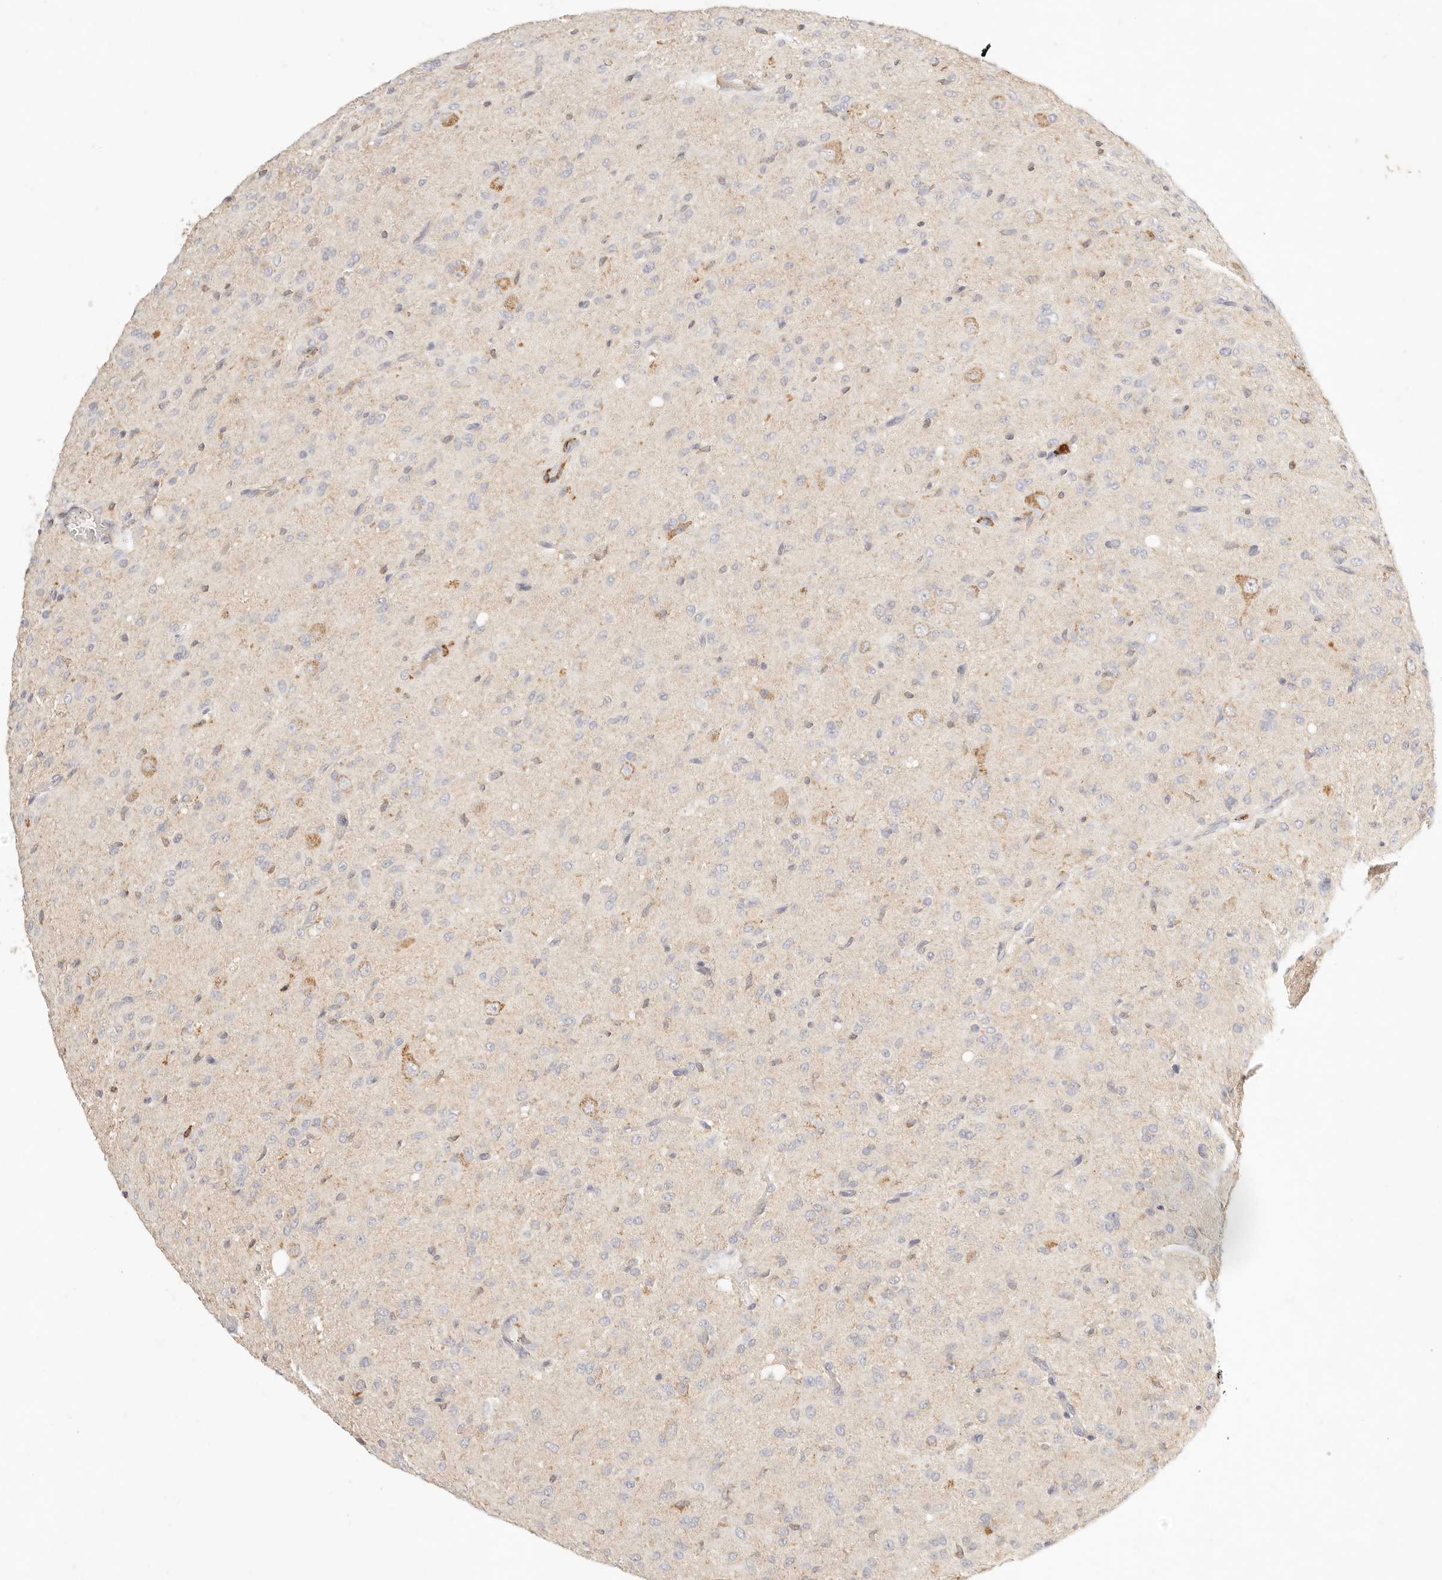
{"staining": {"intensity": "negative", "quantity": "none", "location": "none"}, "tissue": "glioma", "cell_type": "Tumor cells", "image_type": "cancer", "snomed": [{"axis": "morphology", "description": "Glioma, malignant, High grade"}, {"axis": "topography", "description": "Brain"}], "caption": "Tumor cells are negative for brown protein staining in malignant glioma (high-grade).", "gene": "HK2", "patient": {"sex": "female", "age": 59}}